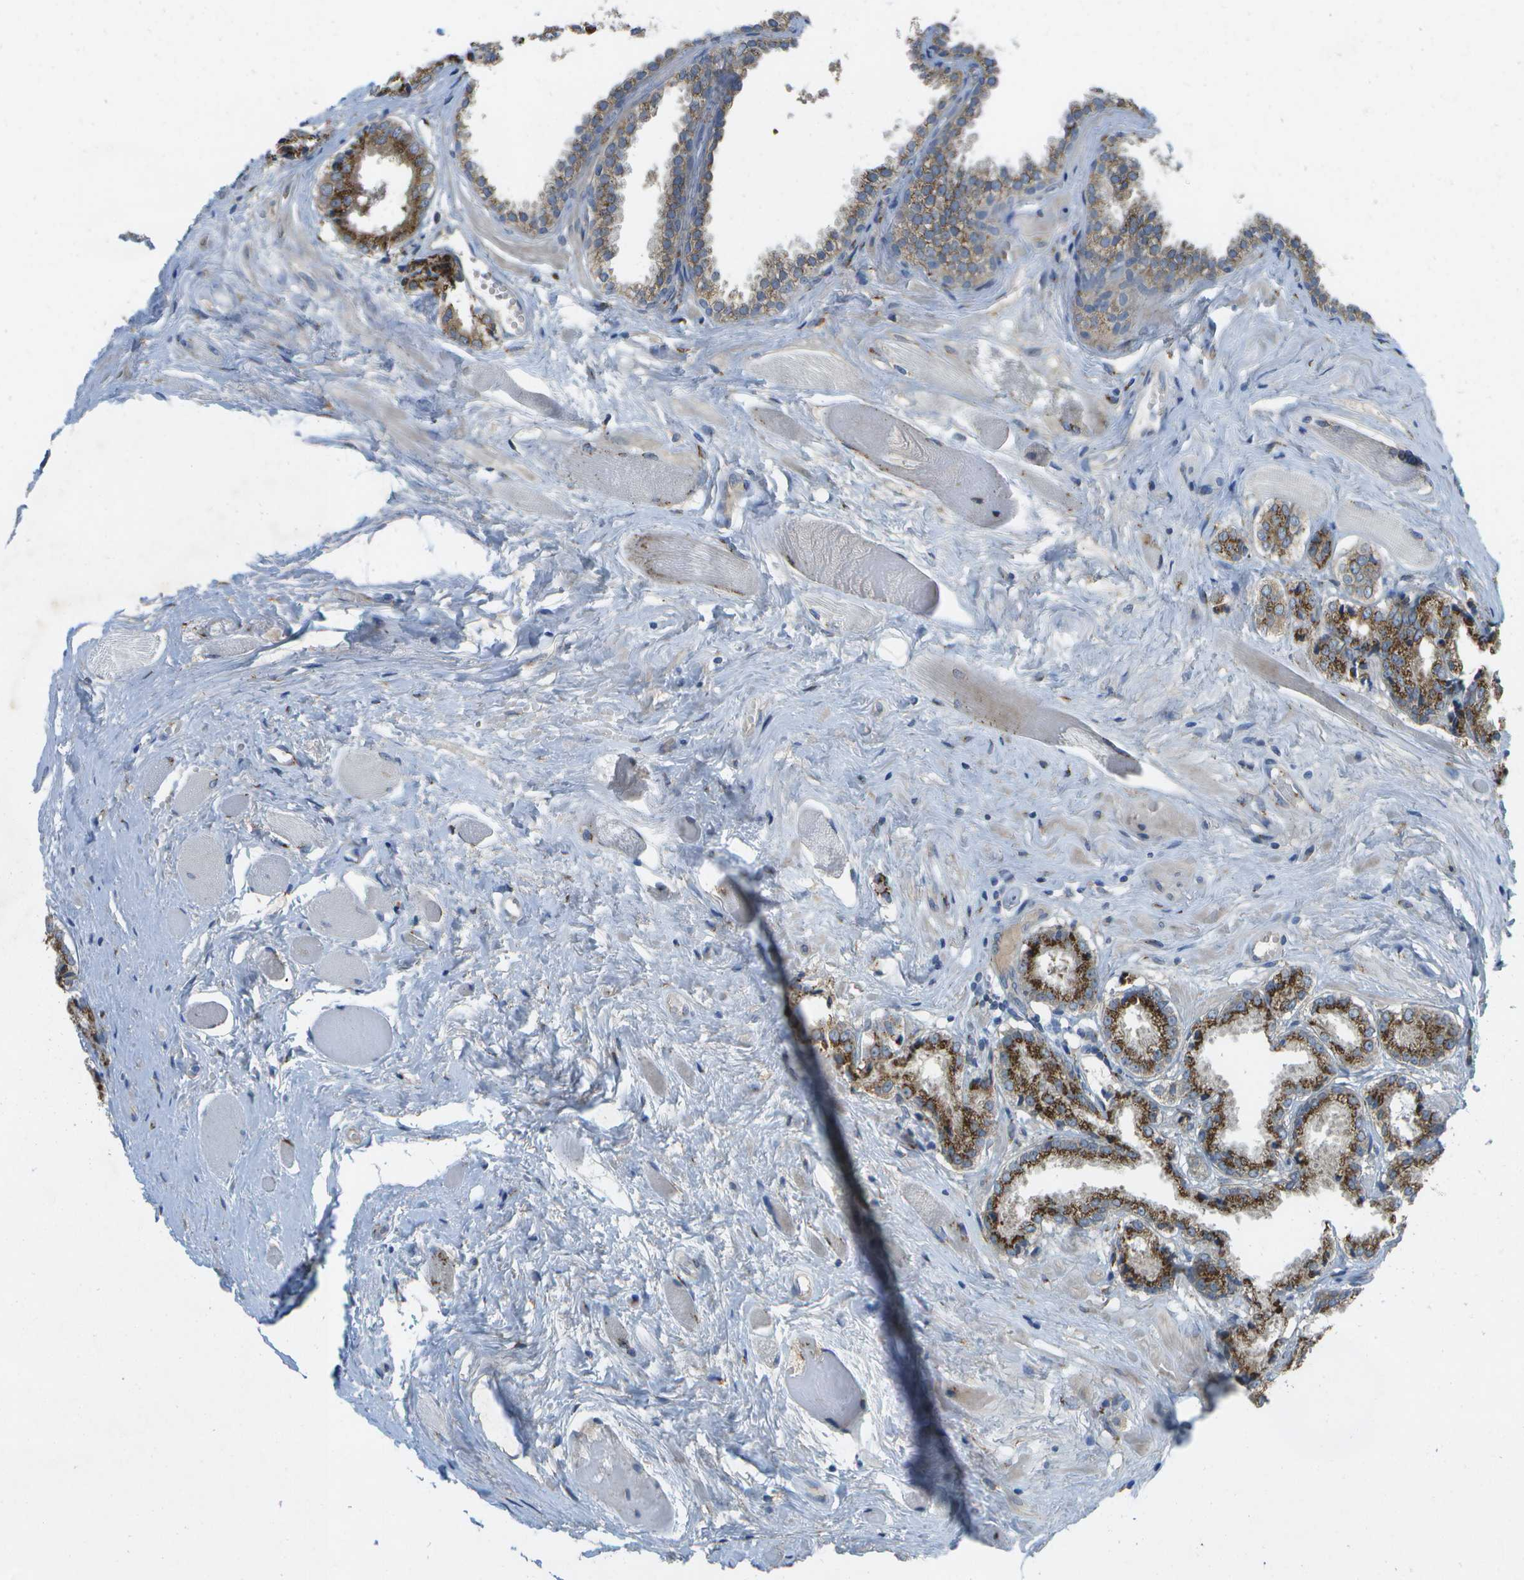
{"staining": {"intensity": "strong", "quantity": ">75%", "location": "cytoplasmic/membranous"}, "tissue": "prostate cancer", "cell_type": "Tumor cells", "image_type": "cancer", "snomed": [{"axis": "morphology", "description": "Adenocarcinoma, Low grade"}, {"axis": "topography", "description": "Prostate"}], "caption": "Prostate cancer (adenocarcinoma (low-grade)) stained with IHC shows strong cytoplasmic/membranous positivity in approximately >75% of tumor cells.", "gene": "QSOX2", "patient": {"sex": "male", "age": 53}}